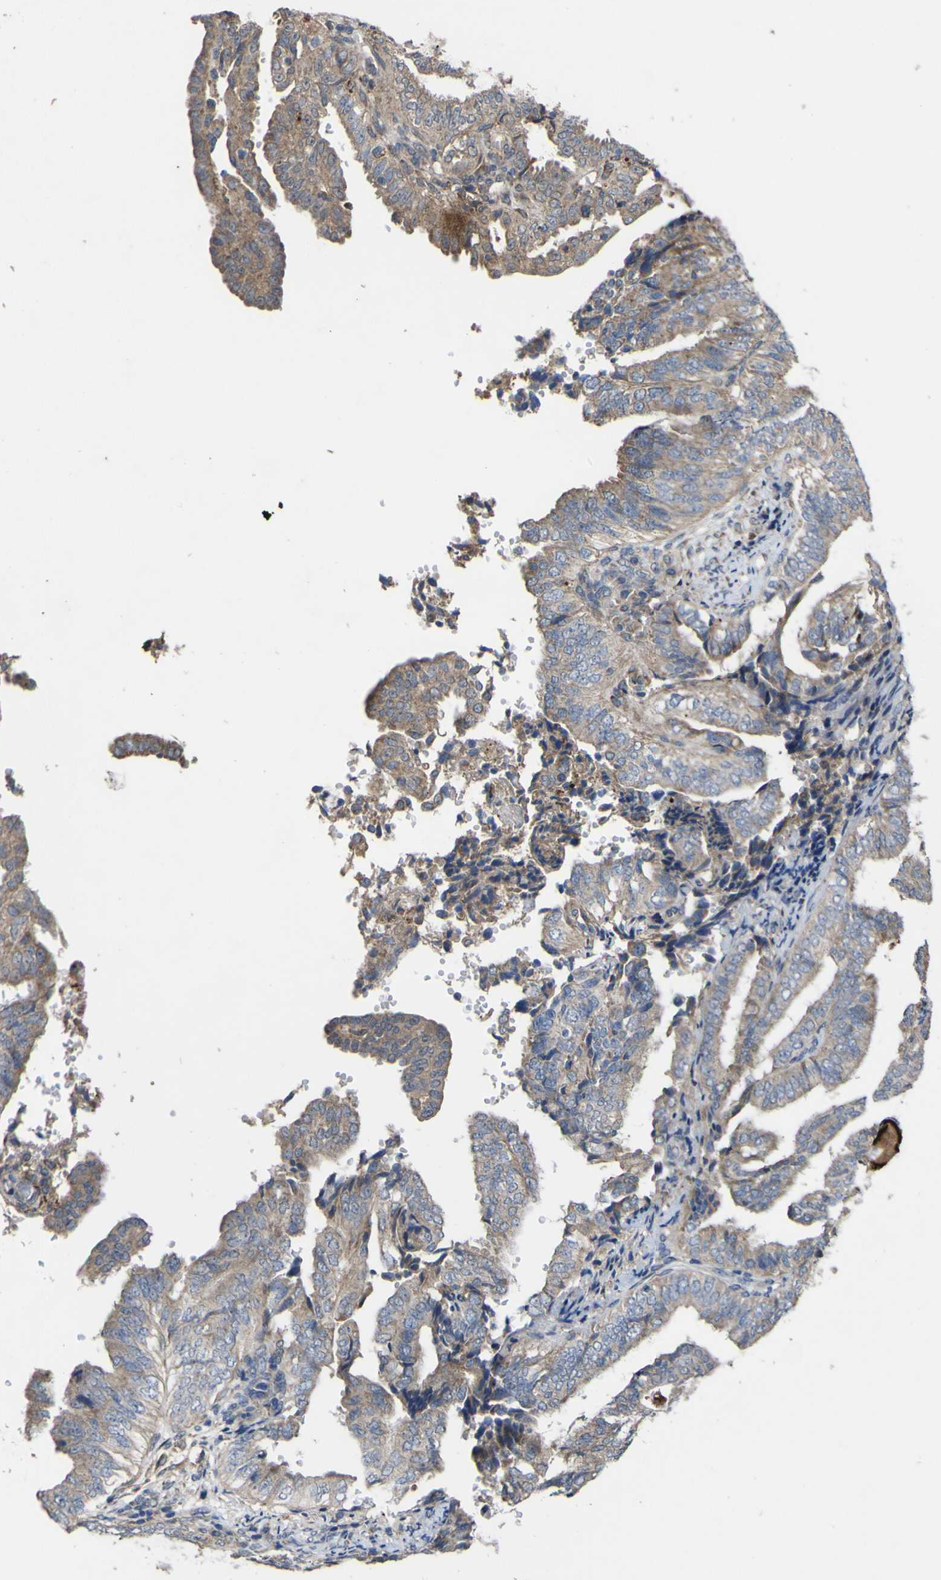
{"staining": {"intensity": "weak", "quantity": ">75%", "location": "cytoplasmic/membranous"}, "tissue": "endometrial cancer", "cell_type": "Tumor cells", "image_type": "cancer", "snomed": [{"axis": "morphology", "description": "Adenocarcinoma, NOS"}, {"axis": "topography", "description": "Endometrium"}], "caption": "Immunohistochemistry (IHC) of human endometrial adenocarcinoma exhibits low levels of weak cytoplasmic/membranous positivity in approximately >75% of tumor cells. Immunohistochemistry (IHC) stains the protein in brown and the nuclei are stained blue.", "gene": "IRAK2", "patient": {"sex": "female", "age": 58}}